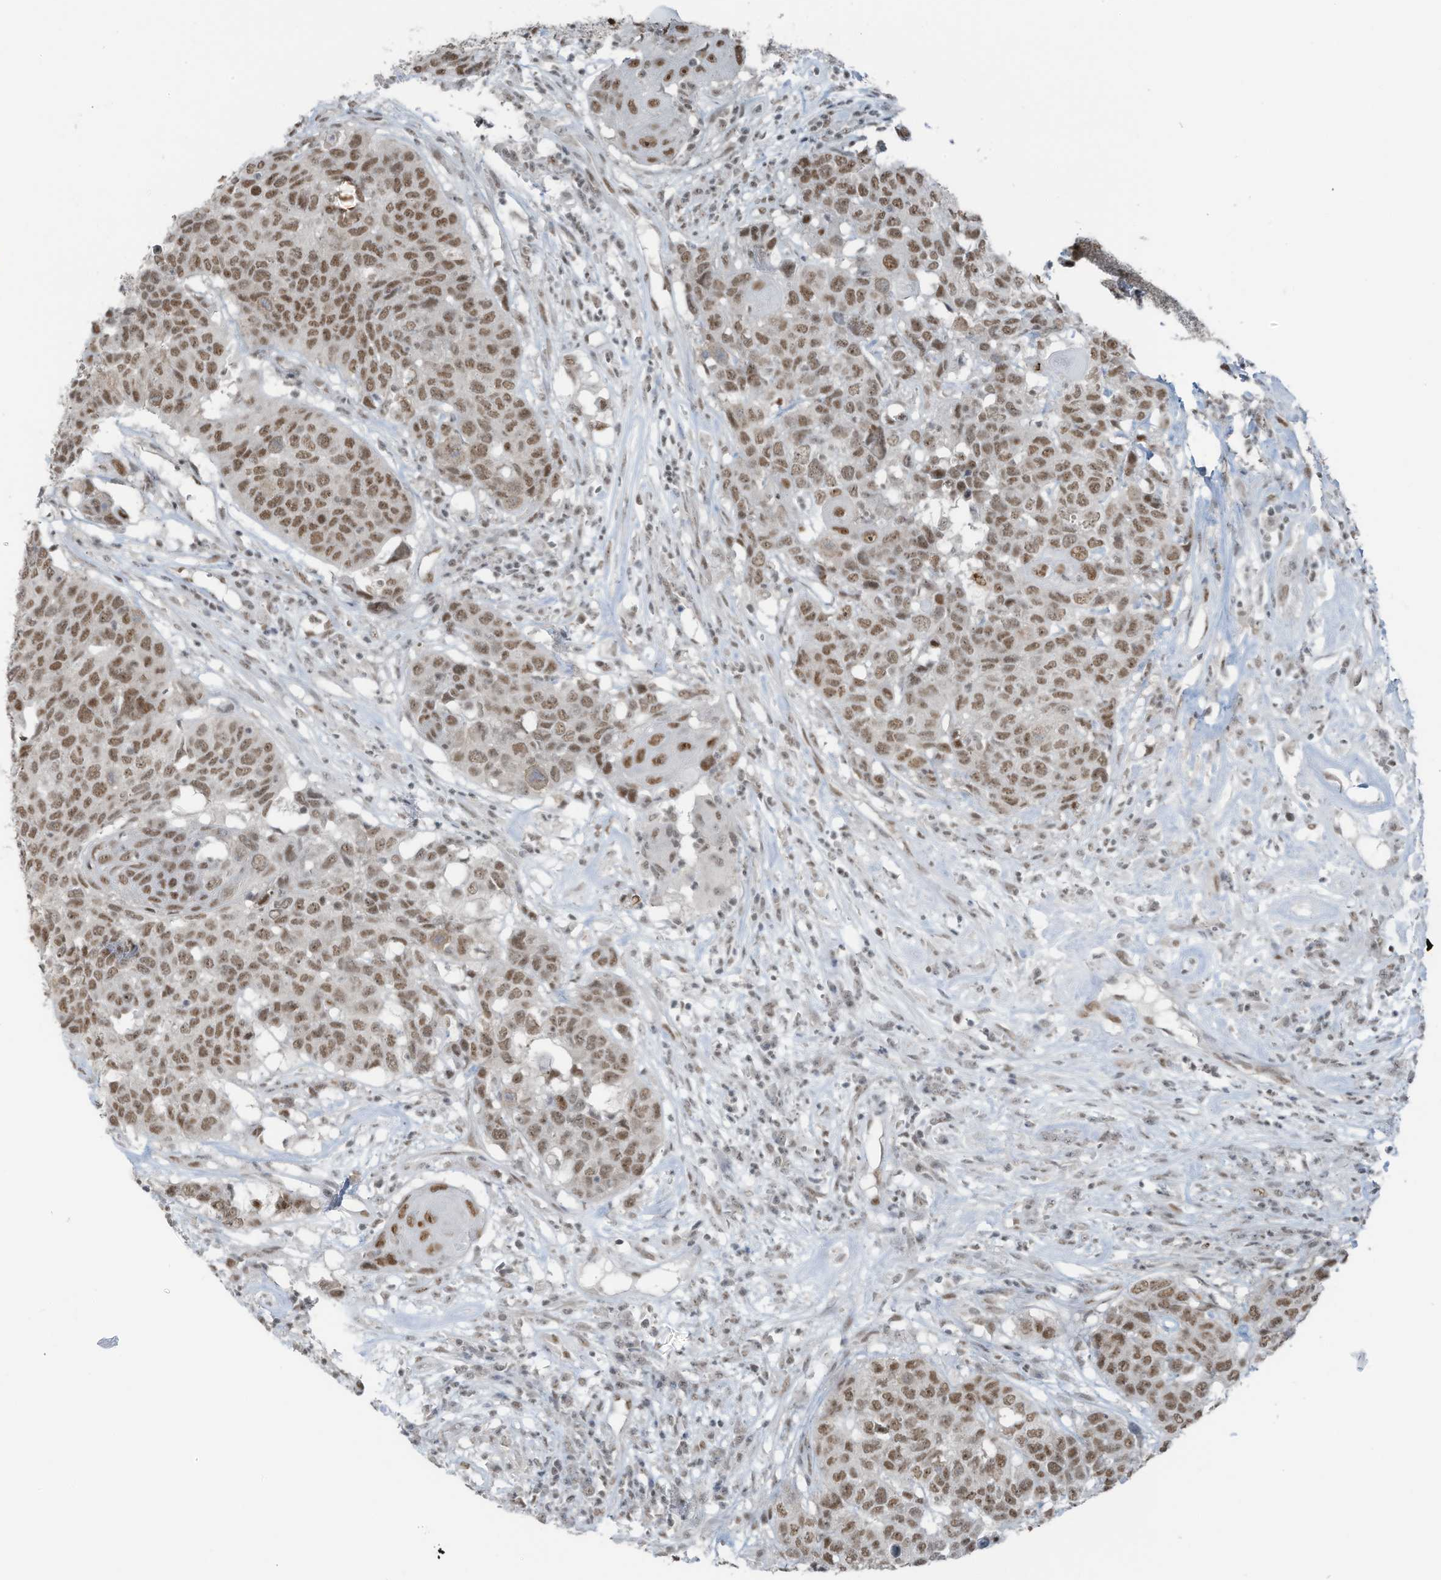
{"staining": {"intensity": "moderate", "quantity": ">75%", "location": "nuclear"}, "tissue": "head and neck cancer", "cell_type": "Tumor cells", "image_type": "cancer", "snomed": [{"axis": "morphology", "description": "Squamous cell carcinoma, NOS"}, {"axis": "topography", "description": "Head-Neck"}], "caption": "Immunohistochemistry (IHC) (DAB) staining of human head and neck squamous cell carcinoma exhibits moderate nuclear protein staining in approximately >75% of tumor cells. (brown staining indicates protein expression, while blue staining denotes nuclei).", "gene": "WRNIP1", "patient": {"sex": "male", "age": 66}}